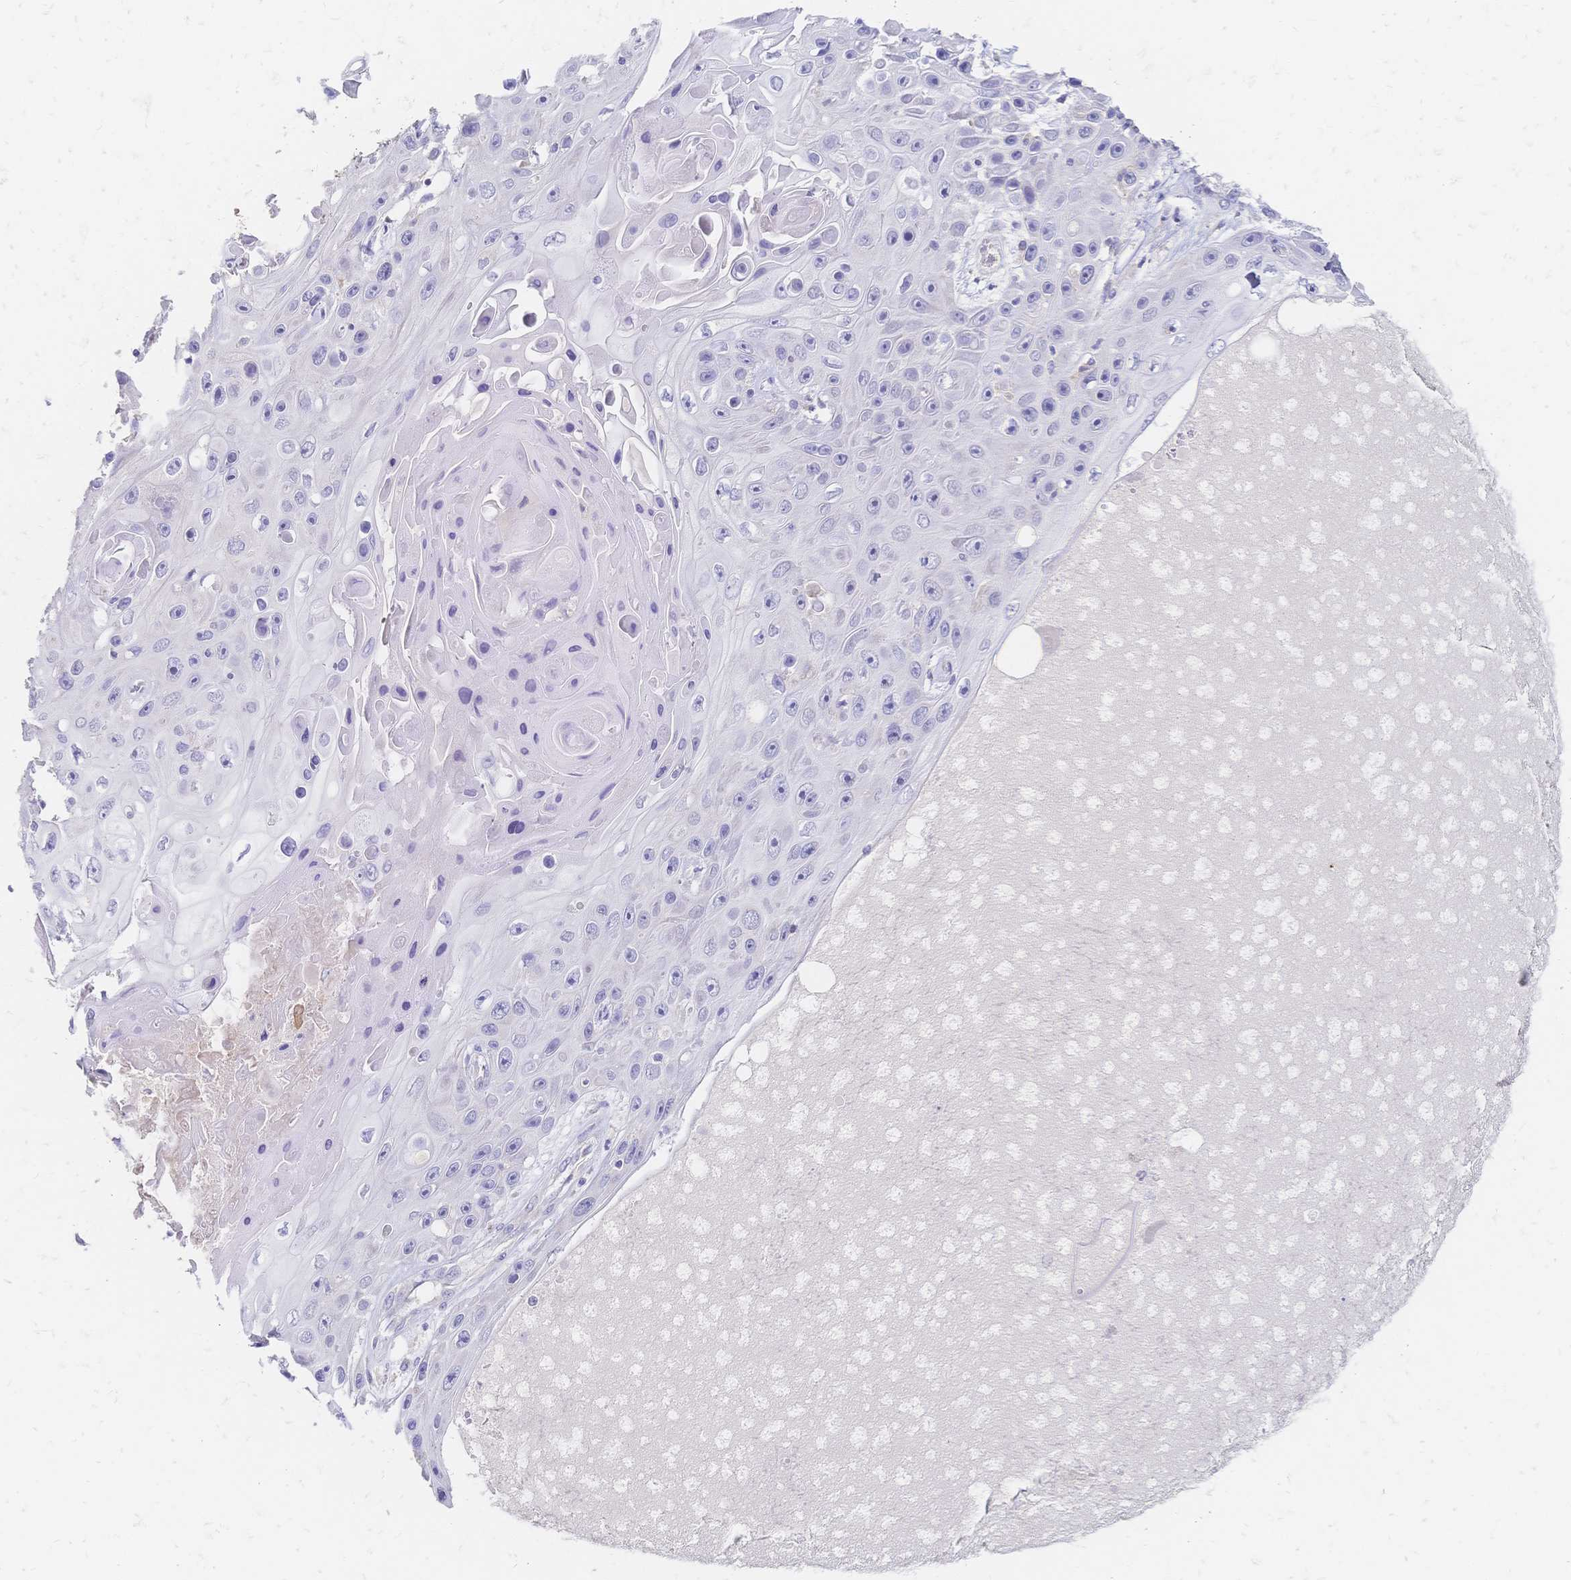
{"staining": {"intensity": "negative", "quantity": "none", "location": "none"}, "tissue": "skin cancer", "cell_type": "Tumor cells", "image_type": "cancer", "snomed": [{"axis": "morphology", "description": "Squamous cell carcinoma, NOS"}, {"axis": "topography", "description": "Skin"}], "caption": "Immunohistochemical staining of skin cancer (squamous cell carcinoma) displays no significant expression in tumor cells.", "gene": "VWC2L", "patient": {"sex": "male", "age": 82}}